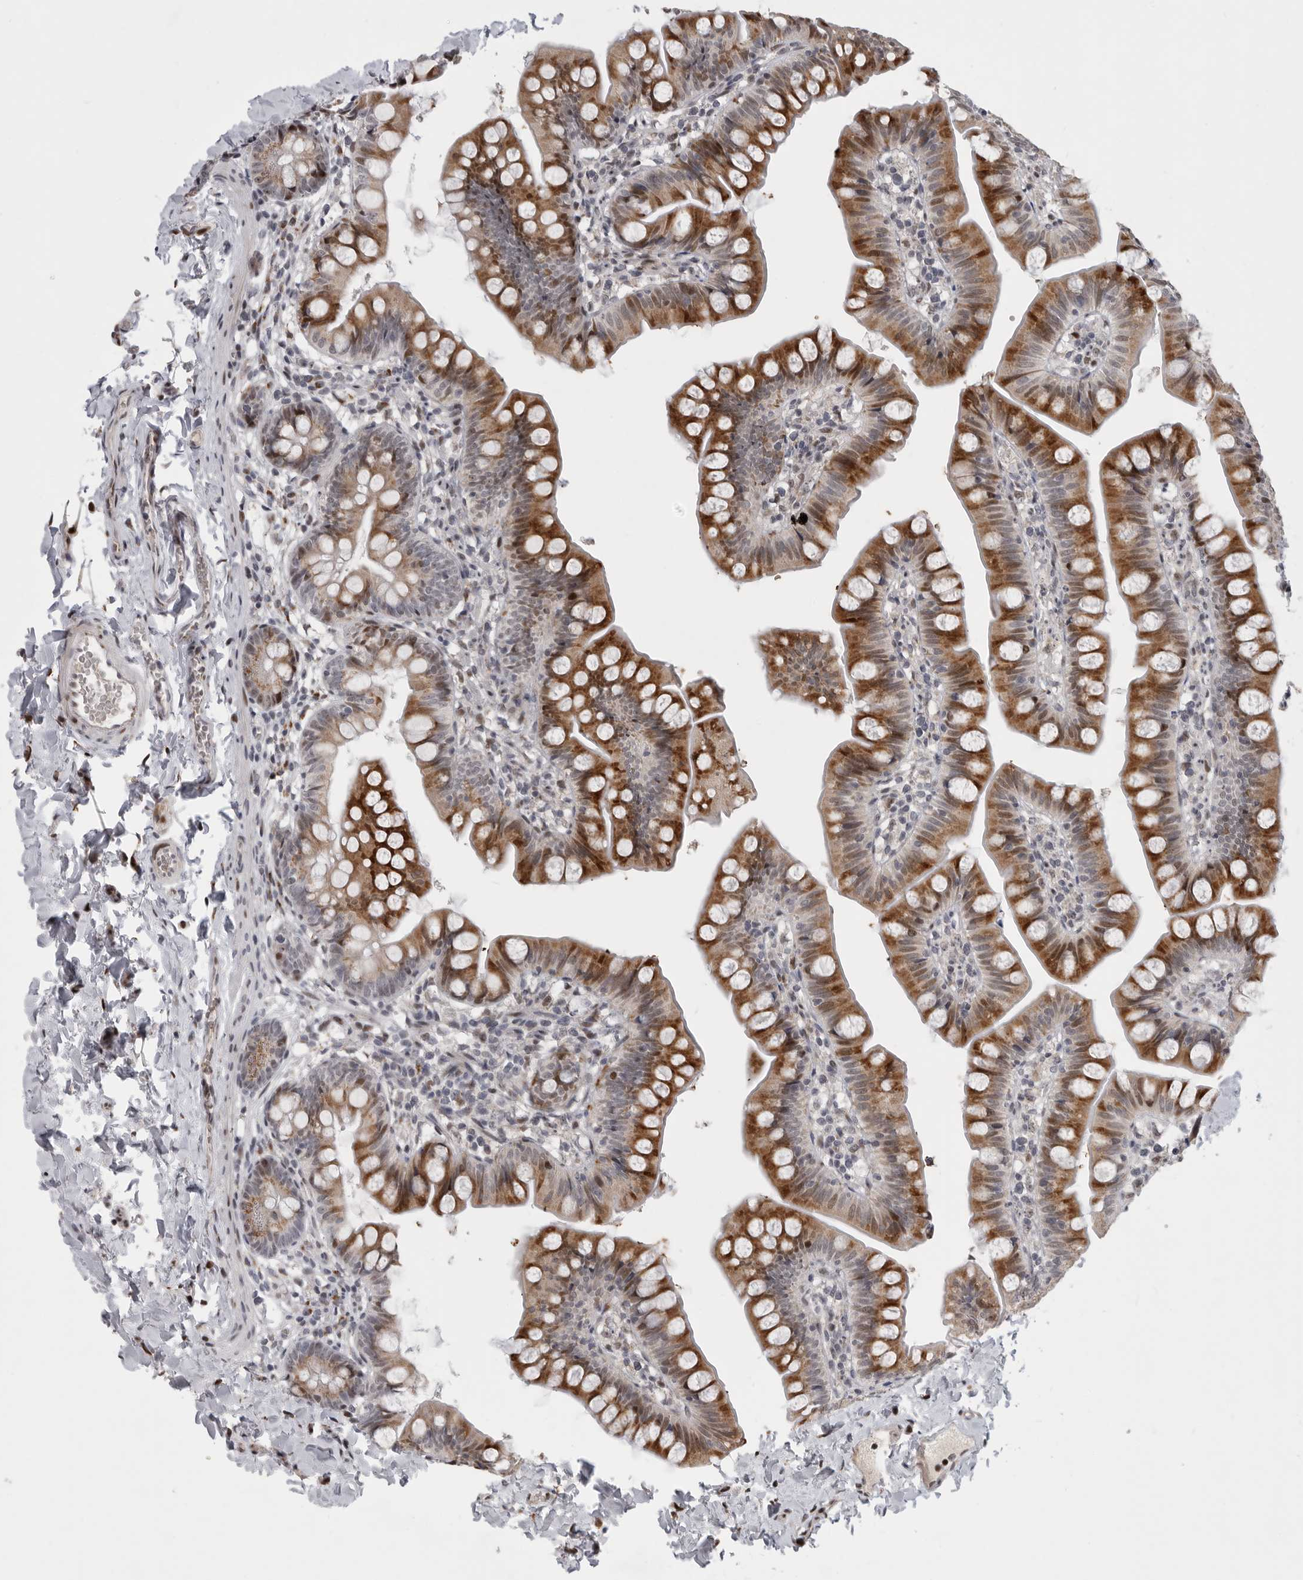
{"staining": {"intensity": "moderate", "quantity": ">75%", "location": "cytoplasmic/membranous,nuclear"}, "tissue": "small intestine", "cell_type": "Glandular cells", "image_type": "normal", "snomed": [{"axis": "morphology", "description": "Normal tissue, NOS"}, {"axis": "topography", "description": "Small intestine"}], "caption": "Benign small intestine exhibits moderate cytoplasmic/membranous,nuclear staining in about >75% of glandular cells, visualized by immunohistochemistry. (DAB IHC with brightfield microscopy, high magnification).", "gene": "PCMTD1", "patient": {"sex": "male", "age": 7}}